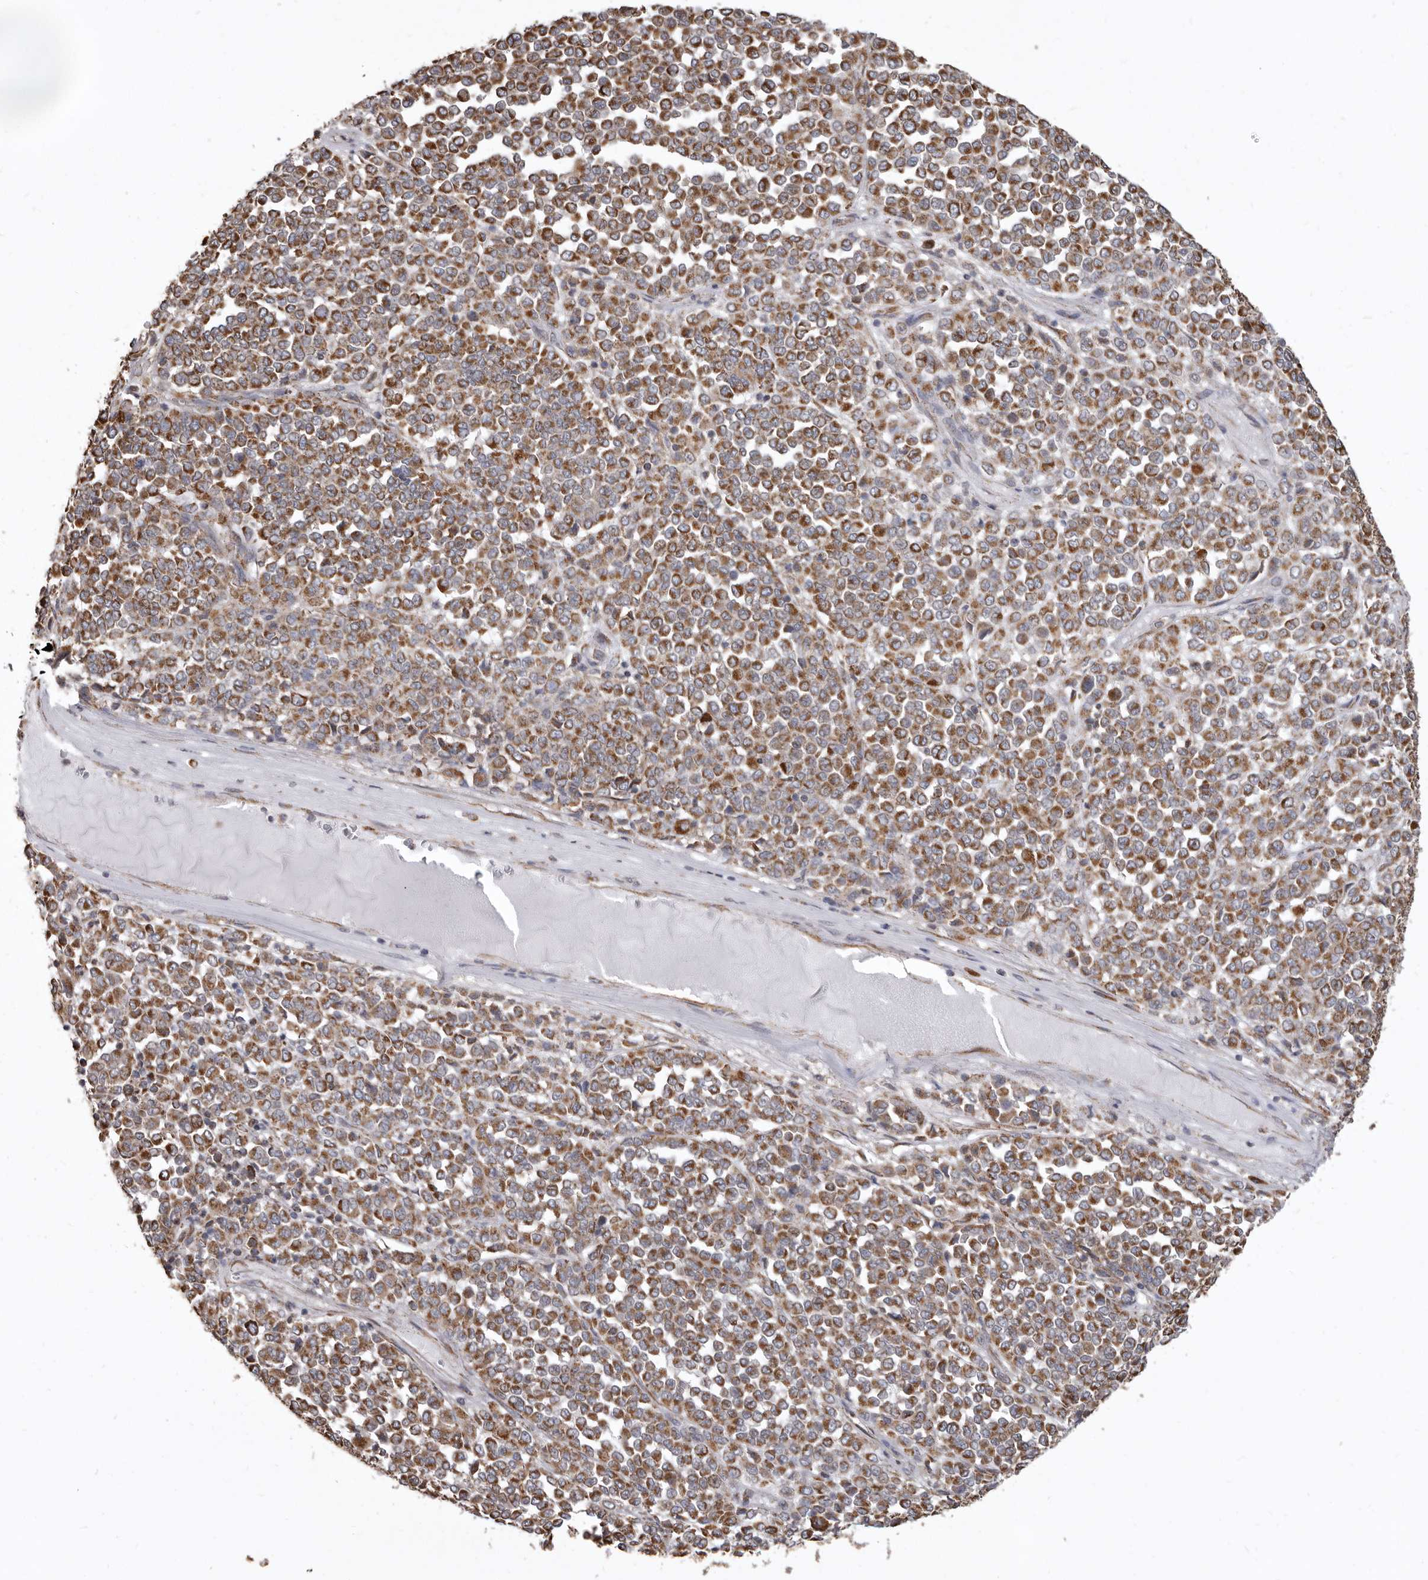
{"staining": {"intensity": "moderate", "quantity": ">75%", "location": "cytoplasmic/membranous"}, "tissue": "melanoma", "cell_type": "Tumor cells", "image_type": "cancer", "snomed": [{"axis": "morphology", "description": "Malignant melanoma, Metastatic site"}, {"axis": "topography", "description": "Pancreas"}], "caption": "Malignant melanoma (metastatic site) was stained to show a protein in brown. There is medium levels of moderate cytoplasmic/membranous positivity in about >75% of tumor cells.", "gene": "CDK5RAP3", "patient": {"sex": "female", "age": 30}}